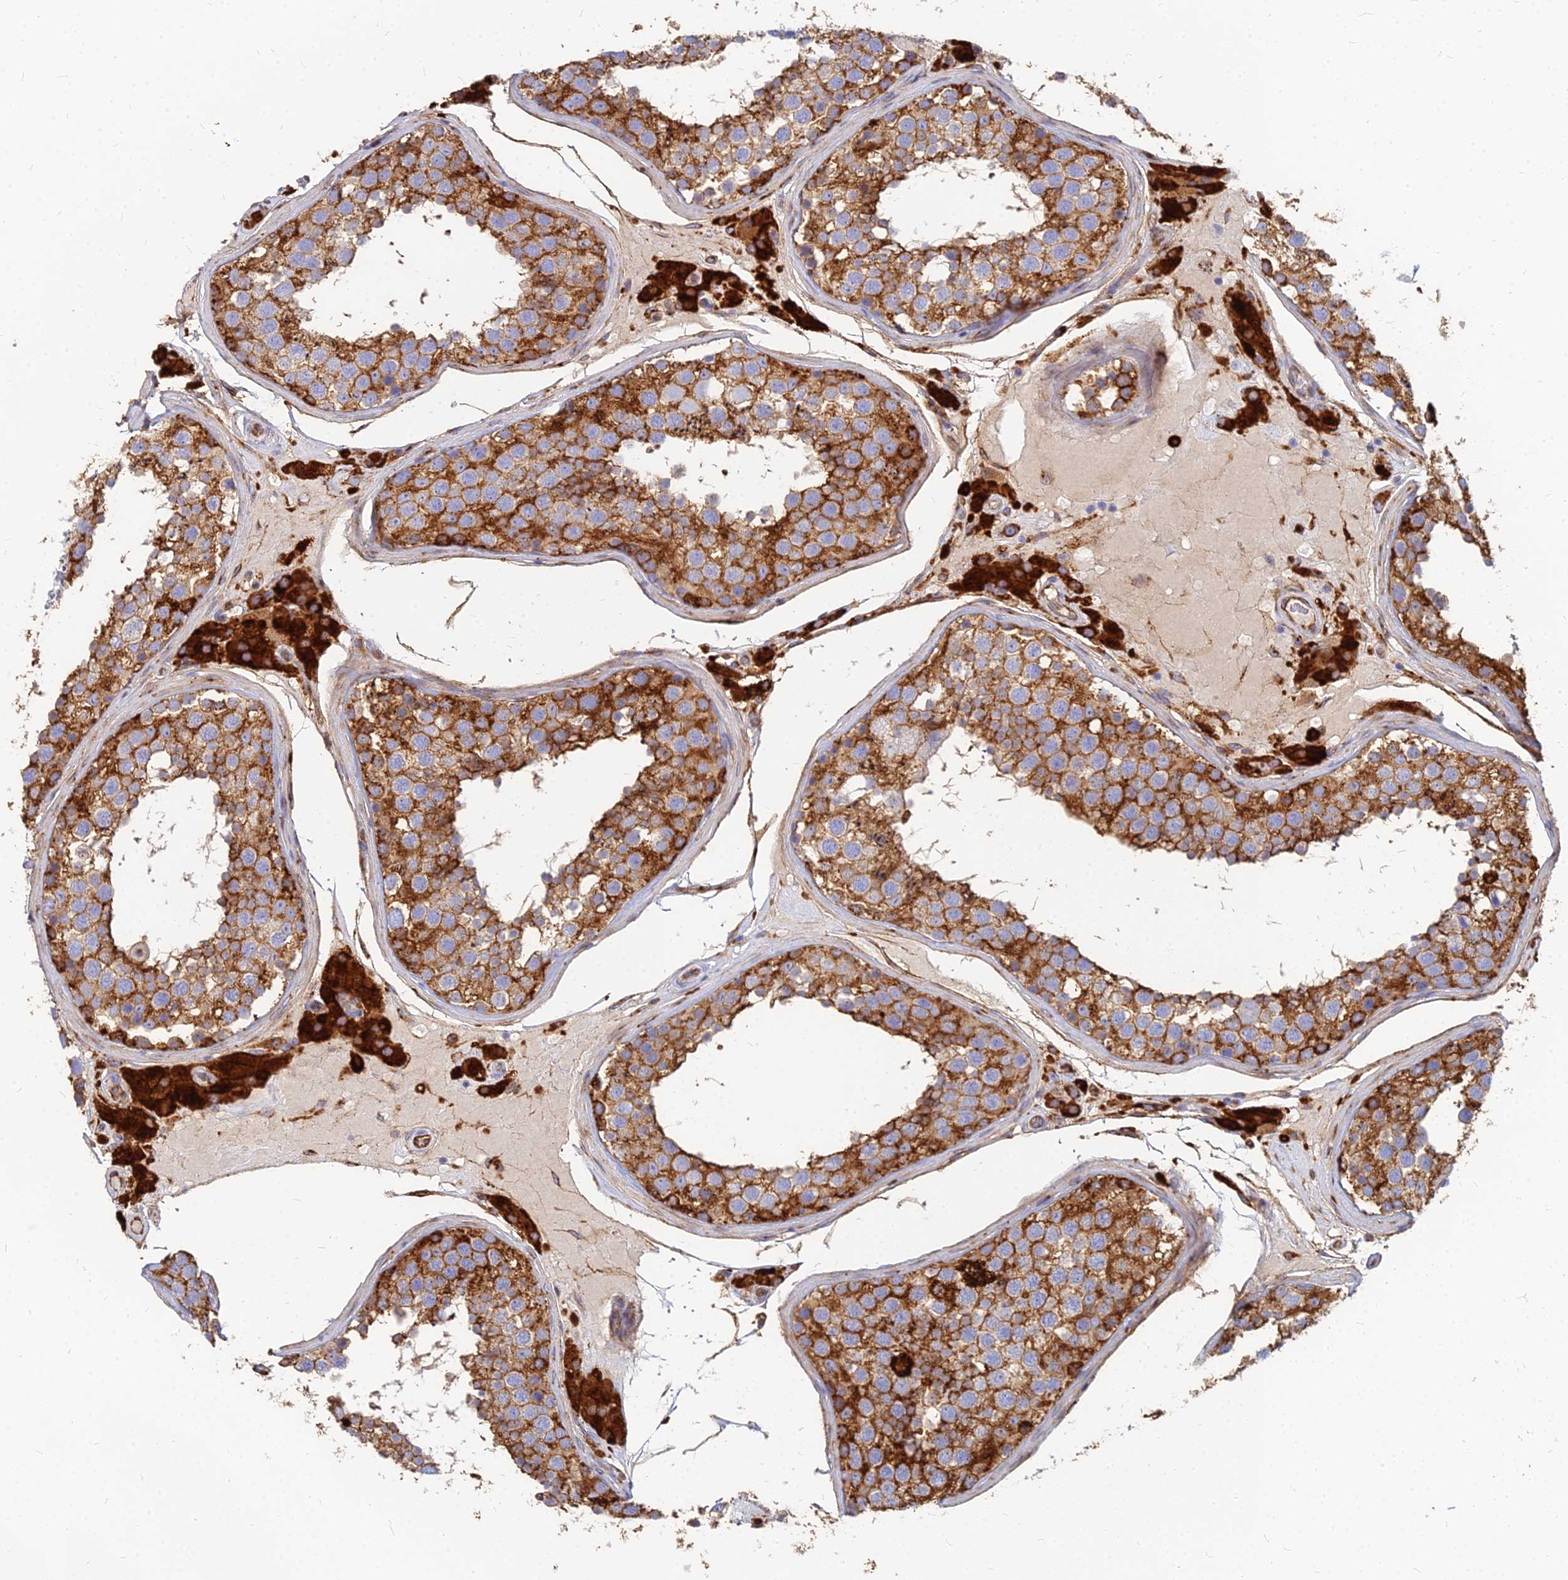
{"staining": {"intensity": "strong", "quantity": ">75%", "location": "cytoplasmic/membranous"}, "tissue": "testis", "cell_type": "Cells in seminiferous ducts", "image_type": "normal", "snomed": [{"axis": "morphology", "description": "Normal tissue, NOS"}, {"axis": "topography", "description": "Testis"}], "caption": "Immunohistochemistry (IHC) photomicrograph of unremarkable testis: testis stained using immunohistochemistry (IHC) displays high levels of strong protein expression localized specifically in the cytoplasmic/membranous of cells in seminiferous ducts, appearing as a cytoplasmic/membranous brown color.", "gene": "VAT1", "patient": {"sex": "male", "age": 46}}